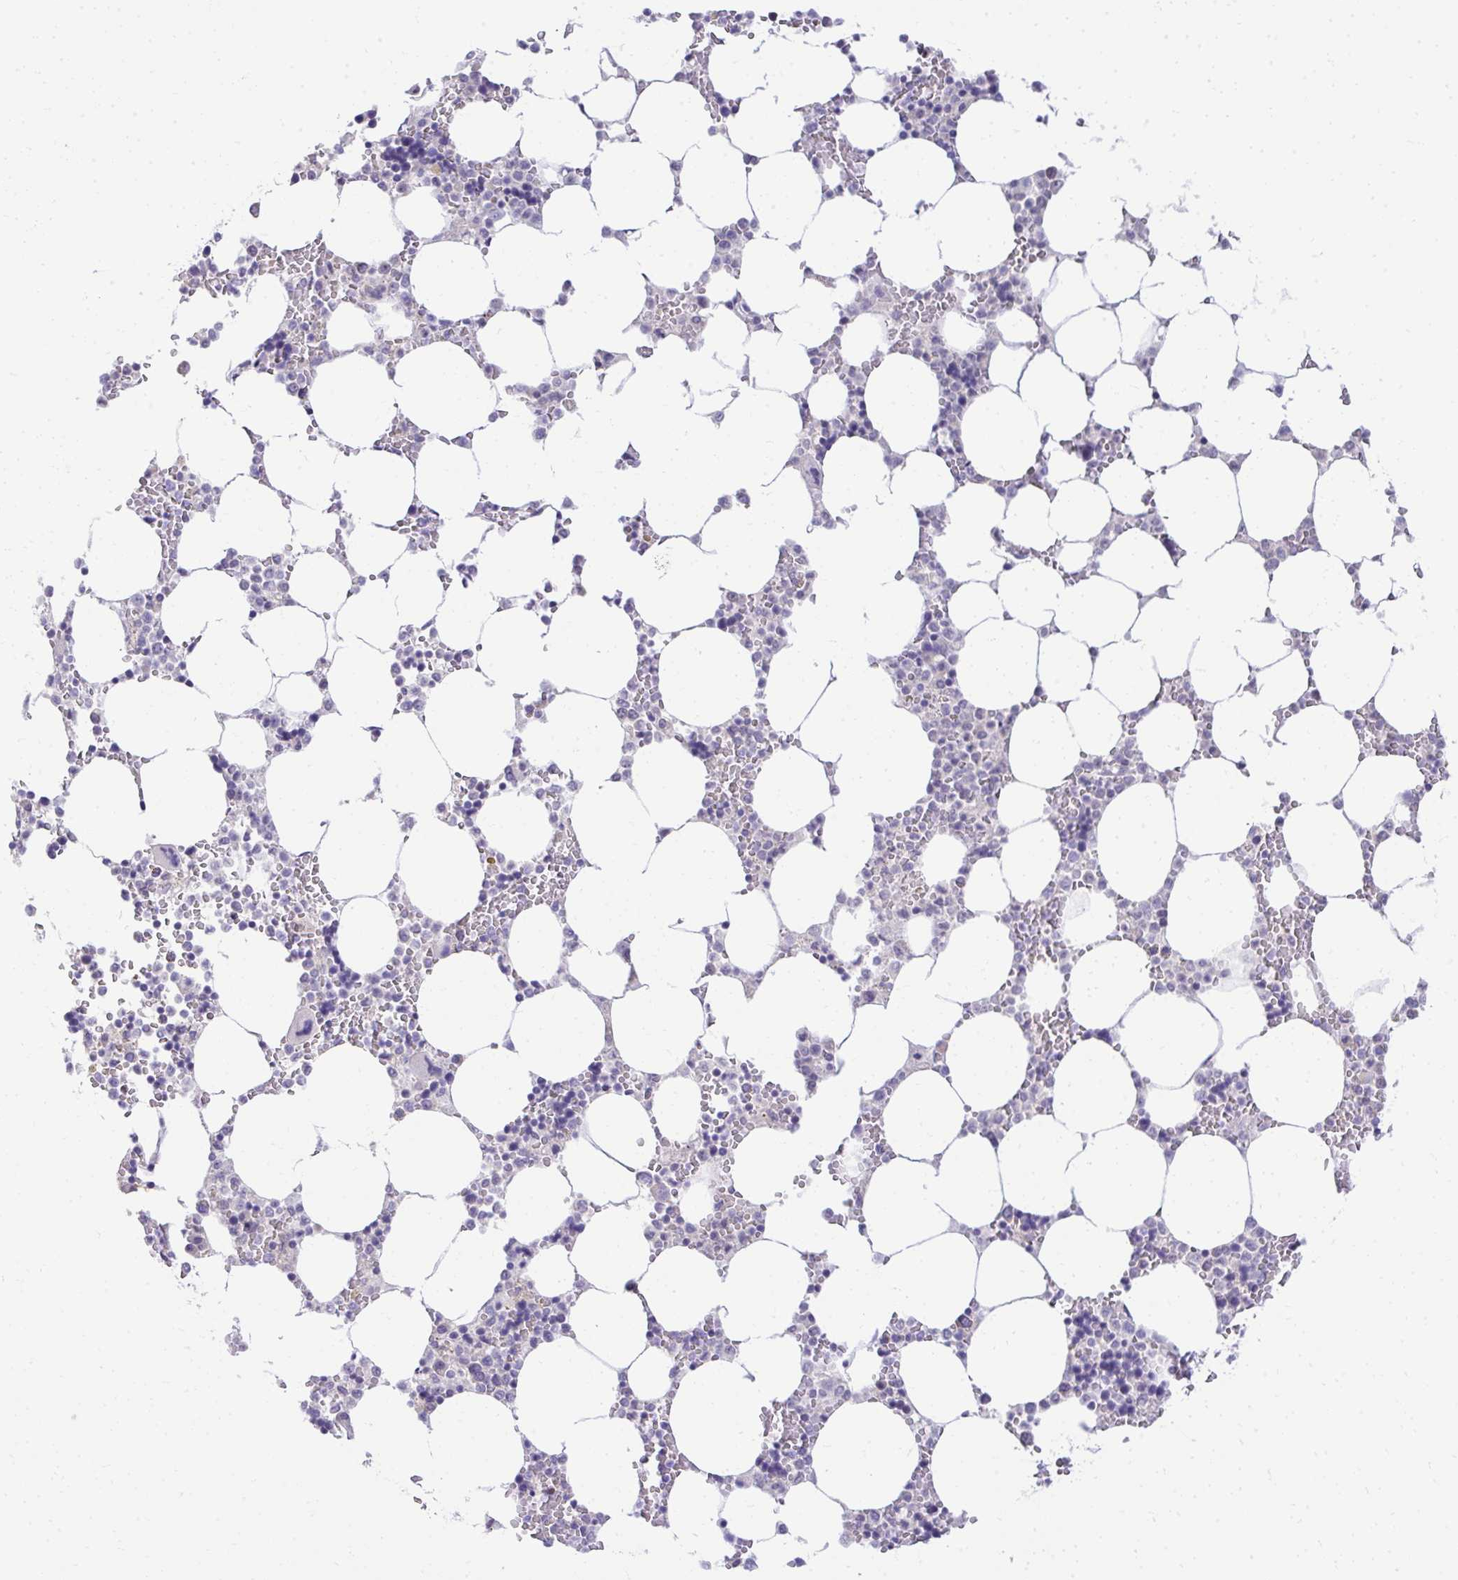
{"staining": {"intensity": "negative", "quantity": "none", "location": "none"}, "tissue": "bone marrow", "cell_type": "Hematopoietic cells", "image_type": "normal", "snomed": [{"axis": "morphology", "description": "Normal tissue, NOS"}, {"axis": "topography", "description": "Bone marrow"}], "caption": "Immunohistochemical staining of normal bone marrow displays no significant staining in hematopoietic cells. (IHC, brightfield microscopy, high magnification).", "gene": "EID3", "patient": {"sex": "male", "age": 64}}